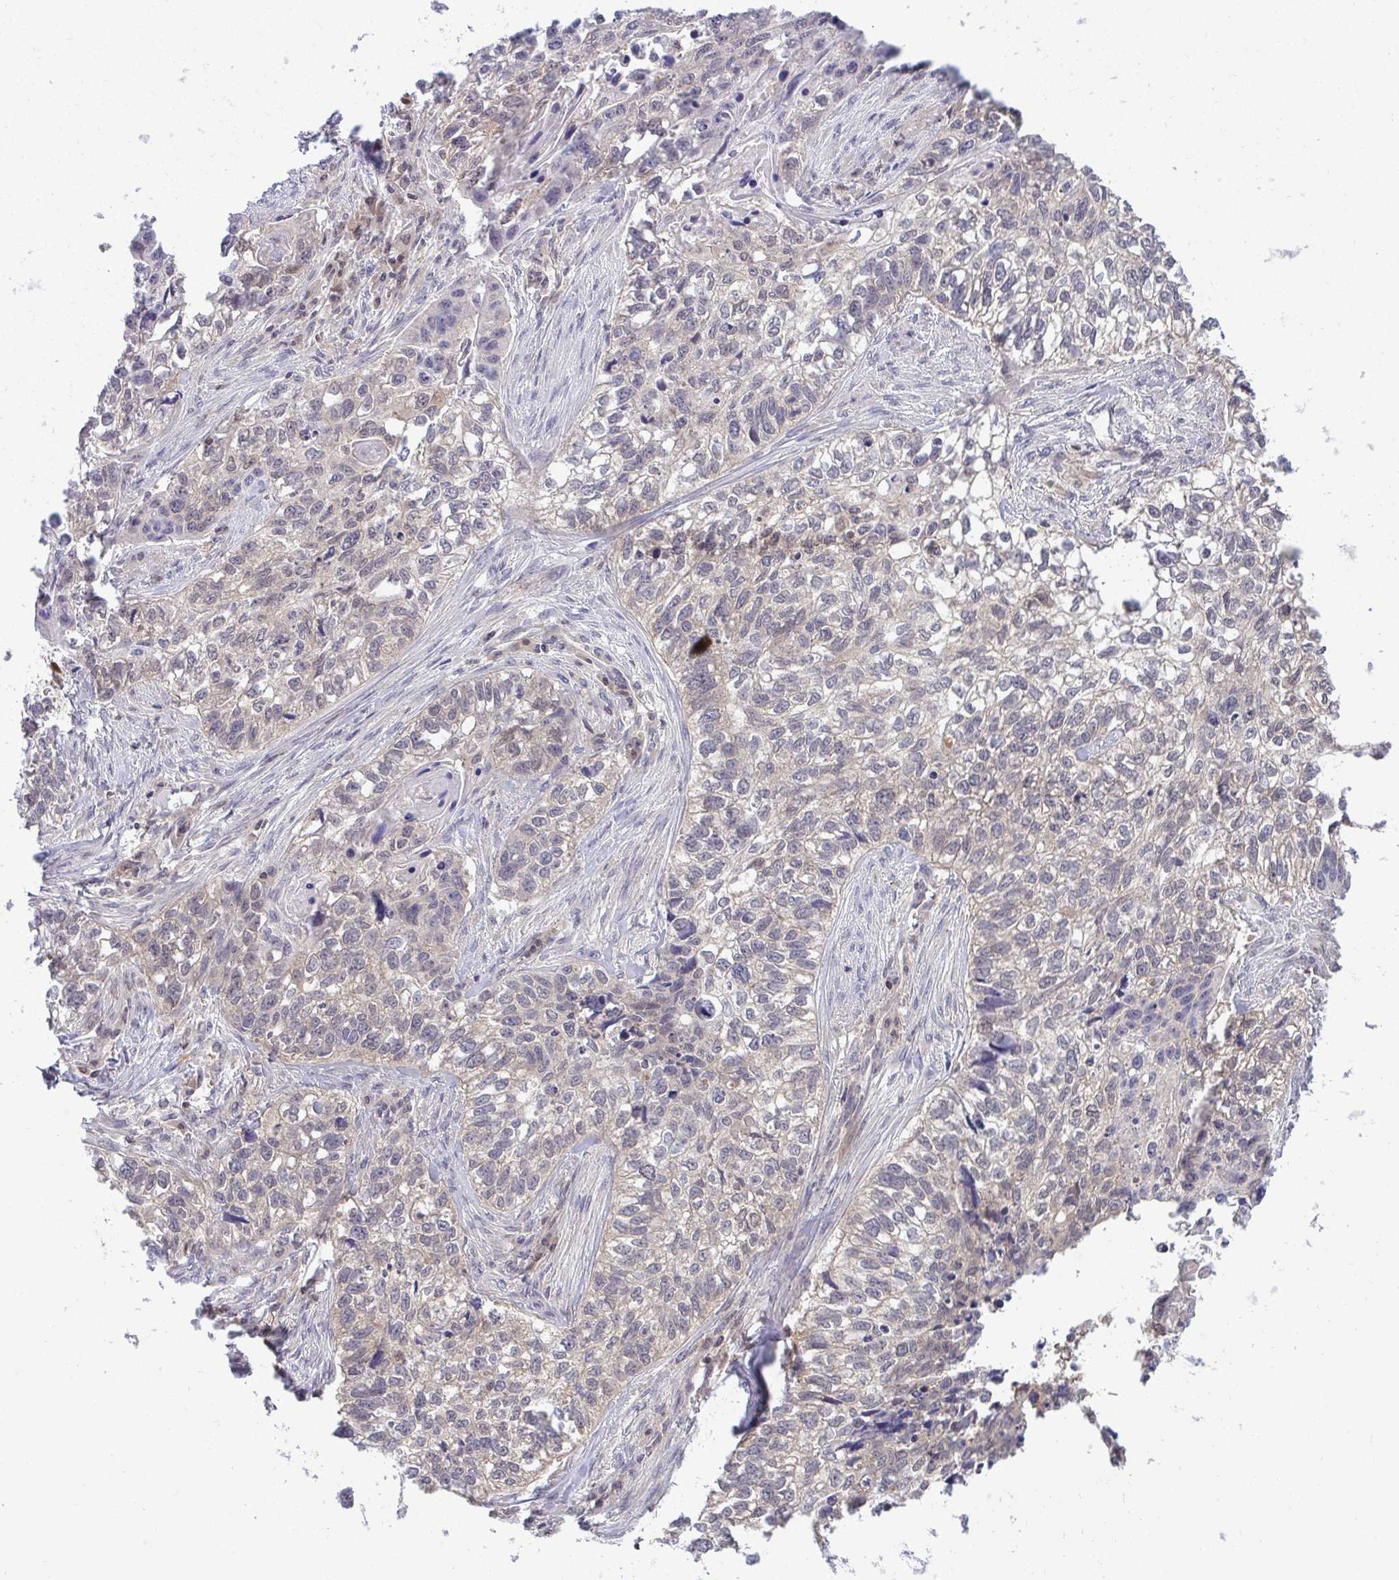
{"staining": {"intensity": "weak", "quantity": "<25%", "location": "cytoplasmic/membranous"}, "tissue": "lung cancer", "cell_type": "Tumor cells", "image_type": "cancer", "snomed": [{"axis": "morphology", "description": "Squamous cell carcinoma, NOS"}, {"axis": "topography", "description": "Lung"}], "caption": "Histopathology image shows no significant protein expression in tumor cells of lung cancer (squamous cell carcinoma). Brightfield microscopy of immunohistochemistry (IHC) stained with DAB (brown) and hematoxylin (blue), captured at high magnification.", "gene": "HDHD2", "patient": {"sex": "male", "age": 74}}